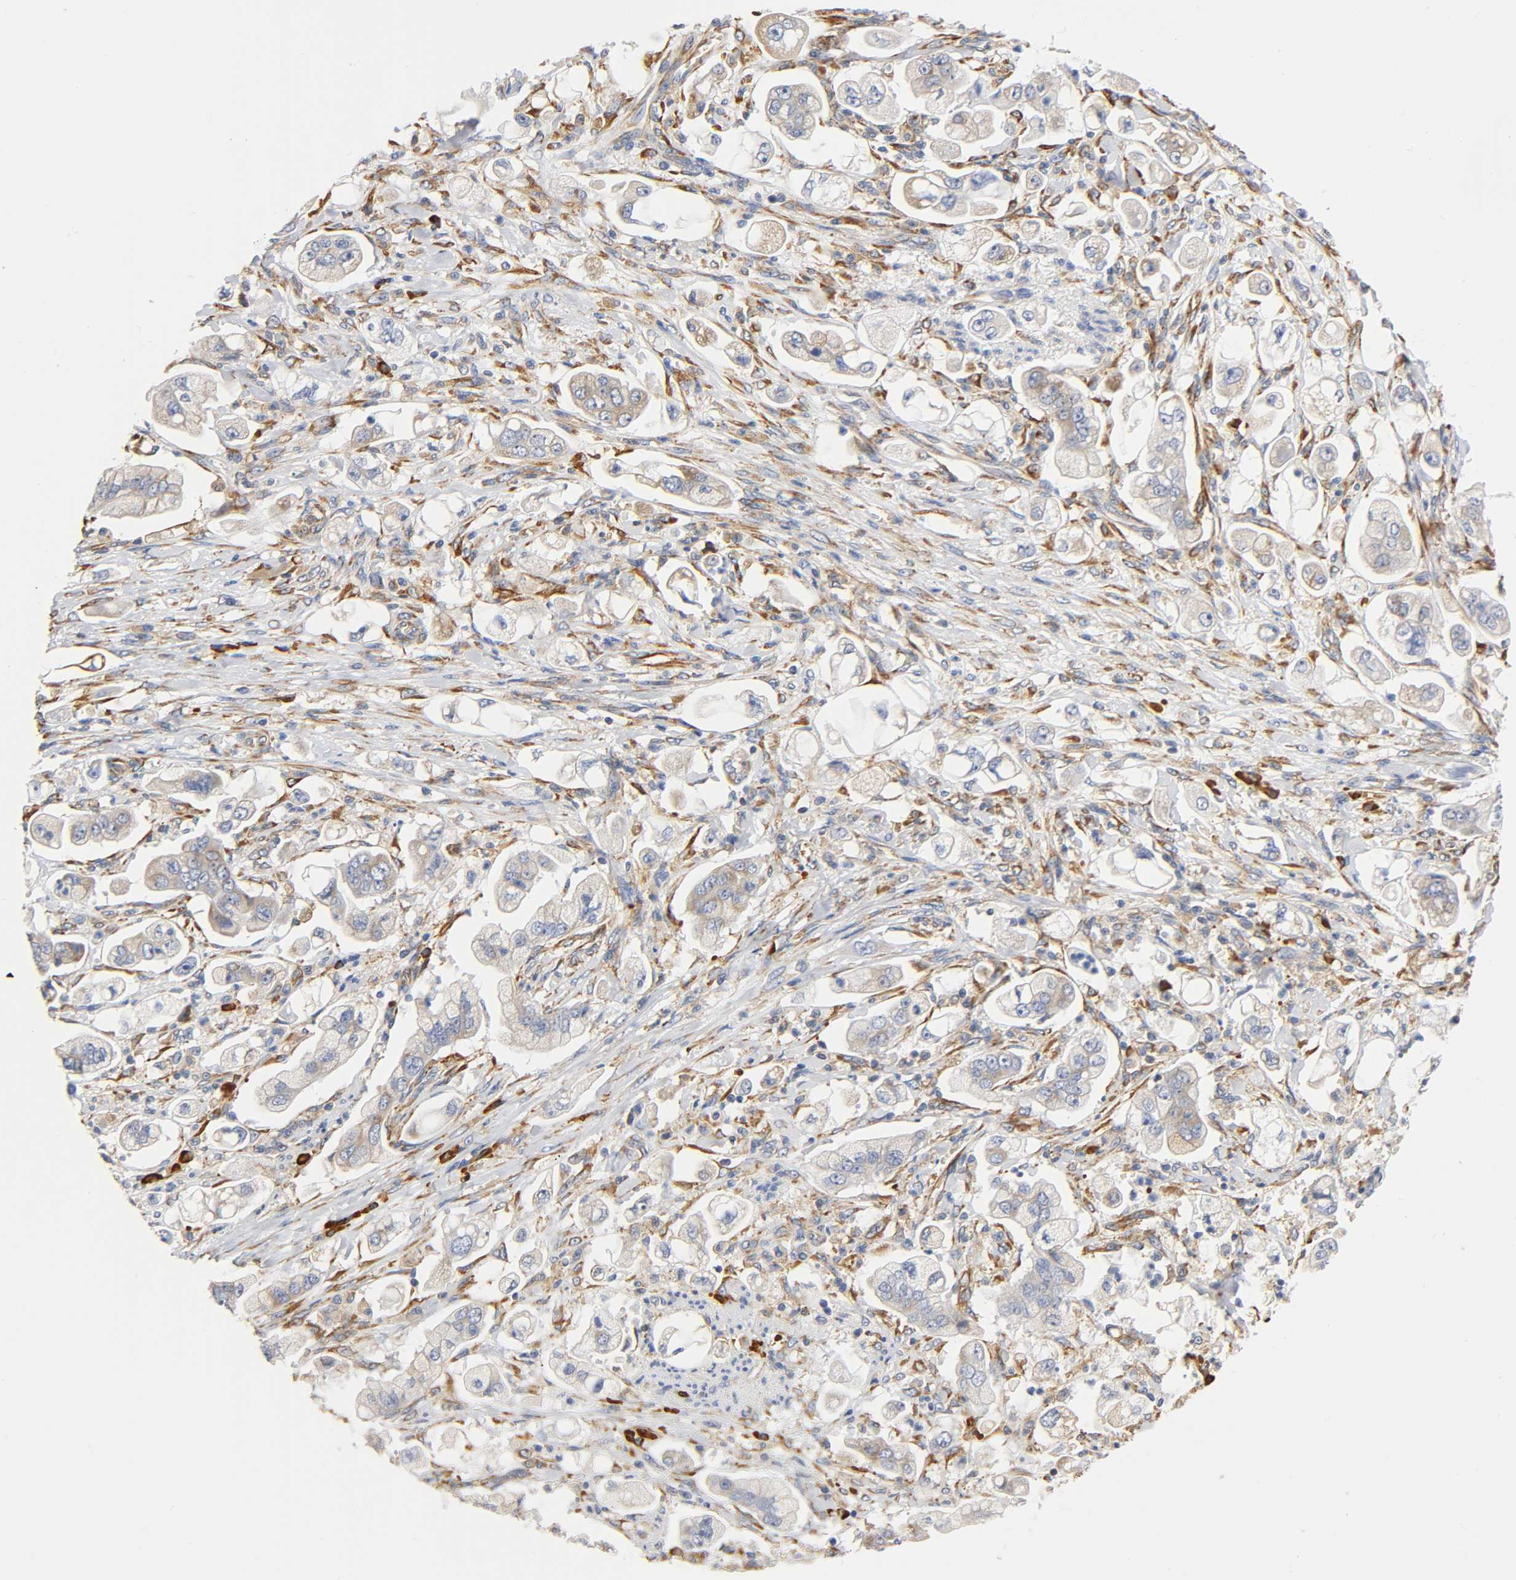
{"staining": {"intensity": "weak", "quantity": "25%-75%", "location": "cytoplasmic/membranous"}, "tissue": "stomach cancer", "cell_type": "Tumor cells", "image_type": "cancer", "snomed": [{"axis": "morphology", "description": "Adenocarcinoma, NOS"}, {"axis": "topography", "description": "Stomach"}], "caption": "Immunohistochemistry of adenocarcinoma (stomach) demonstrates low levels of weak cytoplasmic/membranous staining in about 25%-75% of tumor cells.", "gene": "UCKL1", "patient": {"sex": "male", "age": 62}}